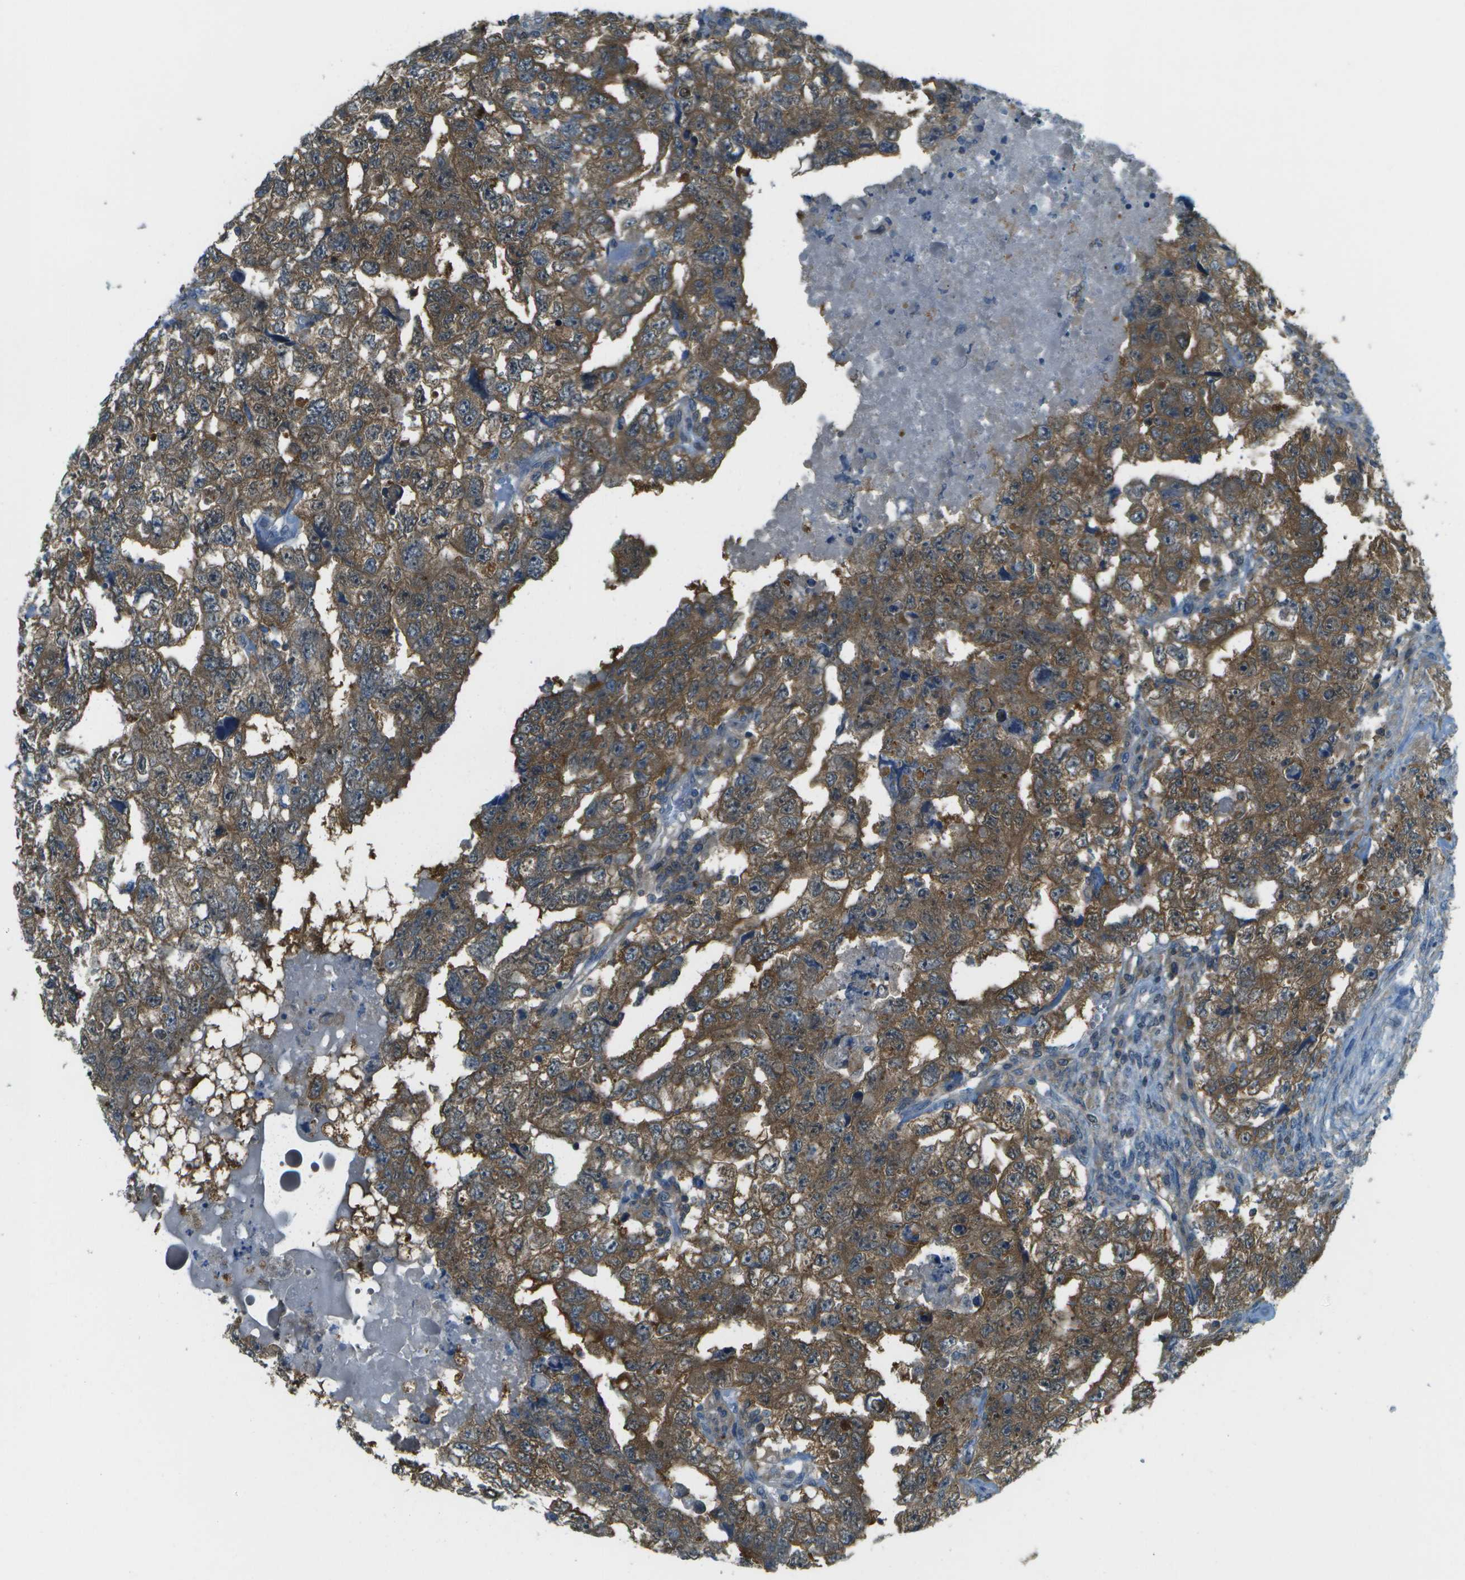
{"staining": {"intensity": "moderate", "quantity": ">75%", "location": "cytoplasmic/membranous"}, "tissue": "testis cancer", "cell_type": "Tumor cells", "image_type": "cancer", "snomed": [{"axis": "morphology", "description": "Carcinoma, Embryonal, NOS"}, {"axis": "topography", "description": "Testis"}], "caption": "Testis cancer (embryonal carcinoma) was stained to show a protein in brown. There is medium levels of moderate cytoplasmic/membranous expression in approximately >75% of tumor cells.", "gene": "CDH23", "patient": {"sex": "male", "age": 36}}